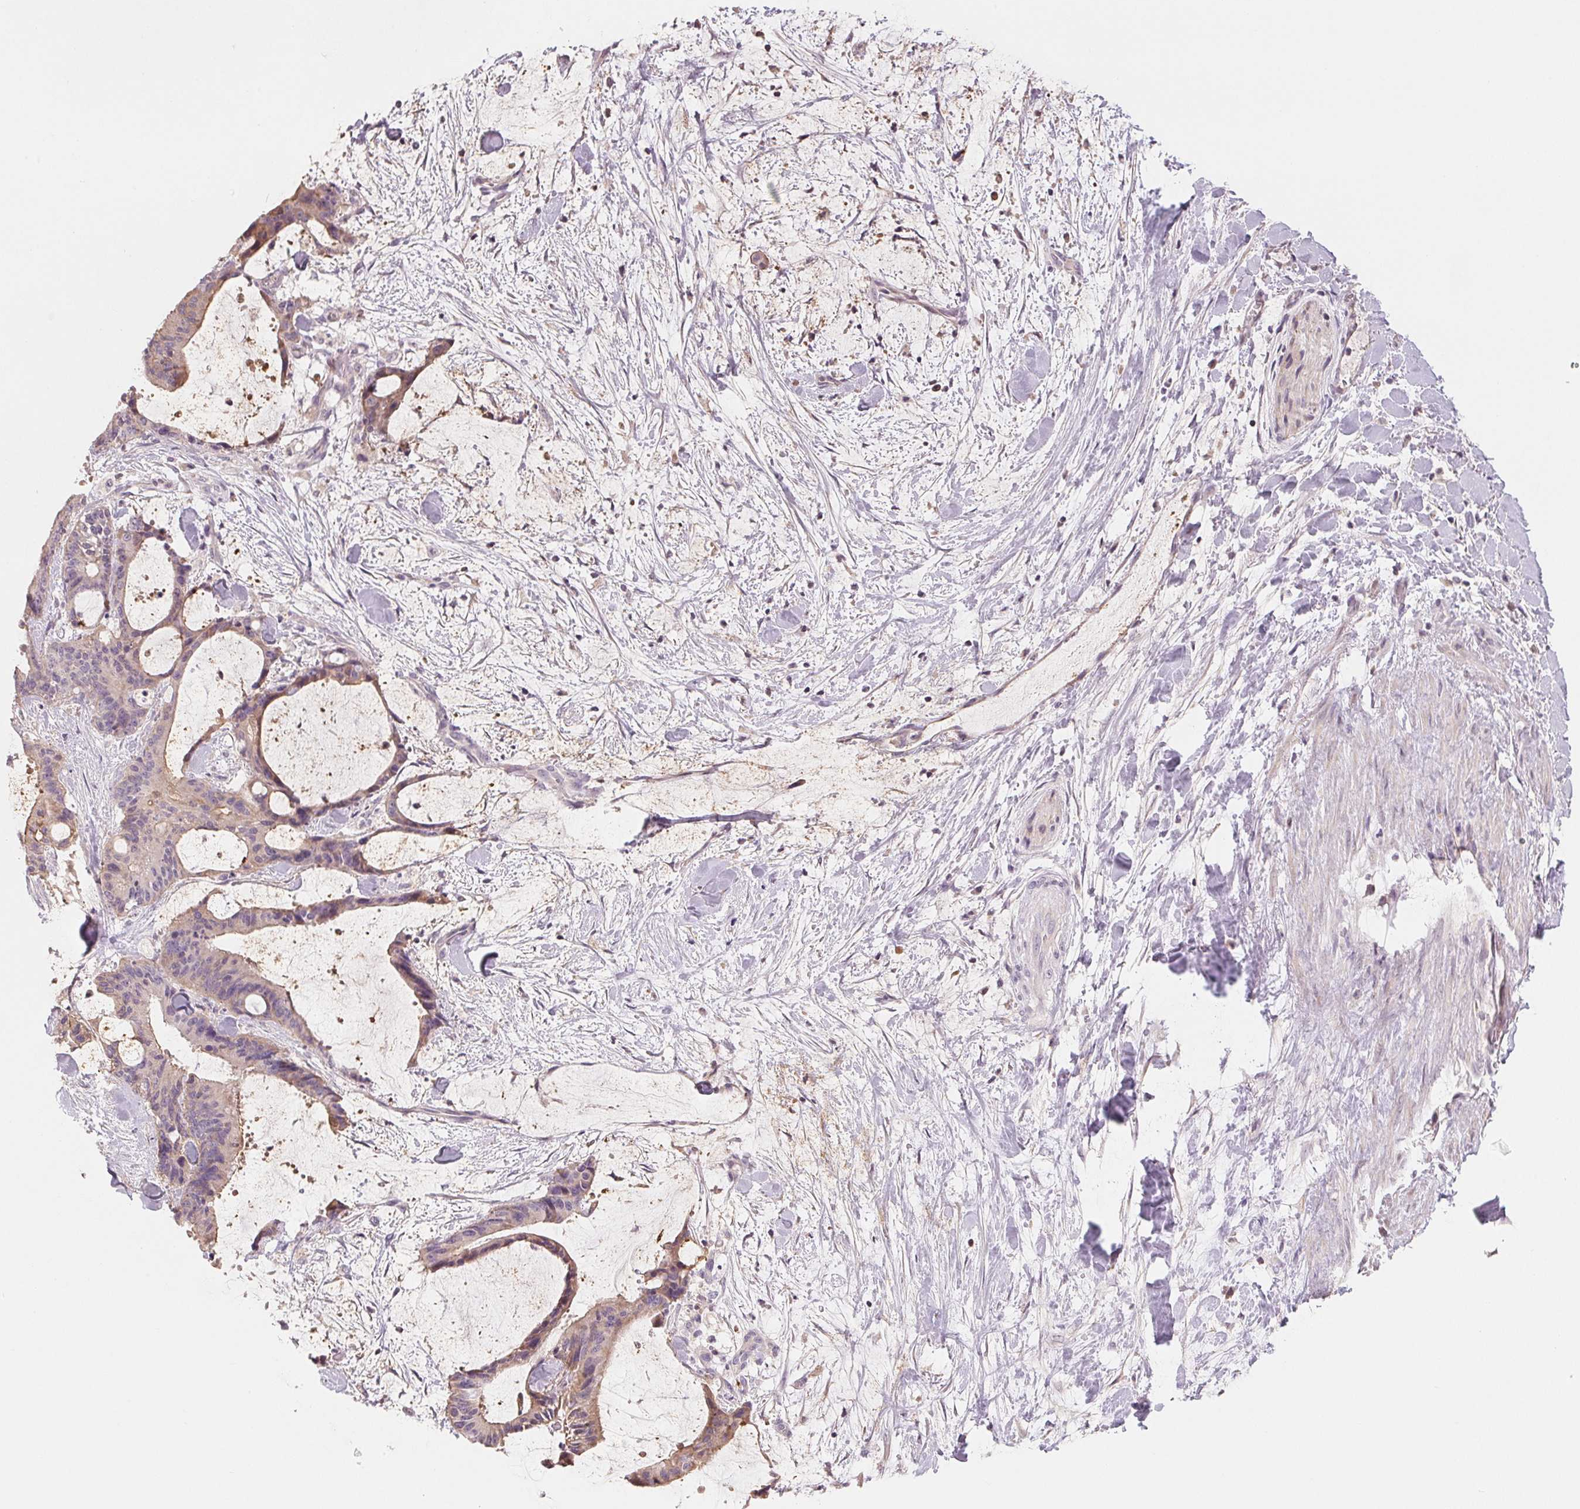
{"staining": {"intensity": "weak", "quantity": "<25%", "location": "cytoplasmic/membranous"}, "tissue": "liver cancer", "cell_type": "Tumor cells", "image_type": "cancer", "snomed": [{"axis": "morphology", "description": "Cholangiocarcinoma"}, {"axis": "topography", "description": "Liver"}], "caption": "Cholangiocarcinoma (liver) was stained to show a protein in brown. There is no significant staining in tumor cells.", "gene": "VTCN1", "patient": {"sex": "female", "age": 73}}